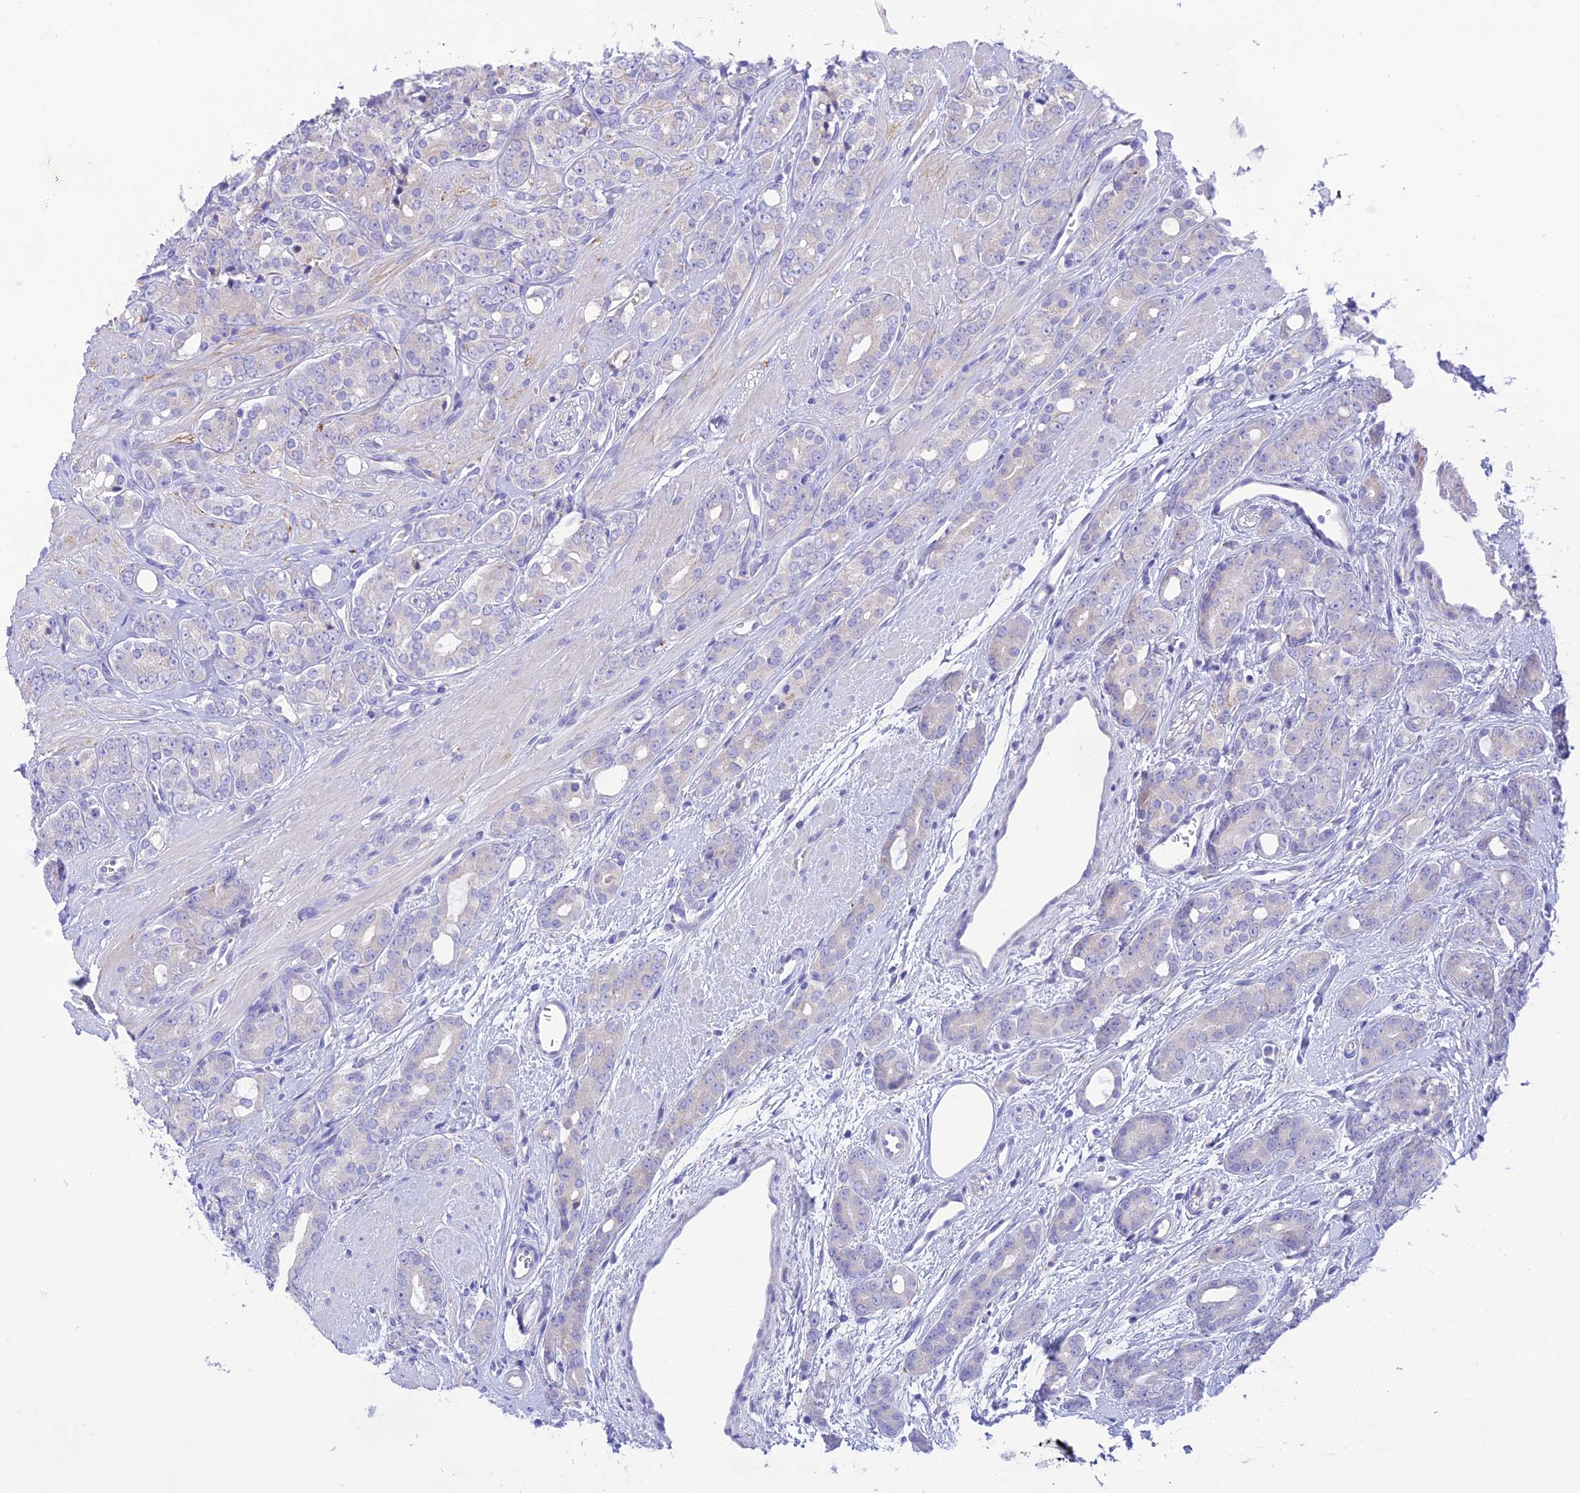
{"staining": {"intensity": "negative", "quantity": "none", "location": "none"}, "tissue": "prostate cancer", "cell_type": "Tumor cells", "image_type": "cancer", "snomed": [{"axis": "morphology", "description": "Adenocarcinoma, High grade"}, {"axis": "topography", "description": "Prostate"}], "caption": "Tumor cells show no significant protein positivity in prostate cancer (high-grade adenocarcinoma).", "gene": "HSD17B2", "patient": {"sex": "male", "age": 62}}